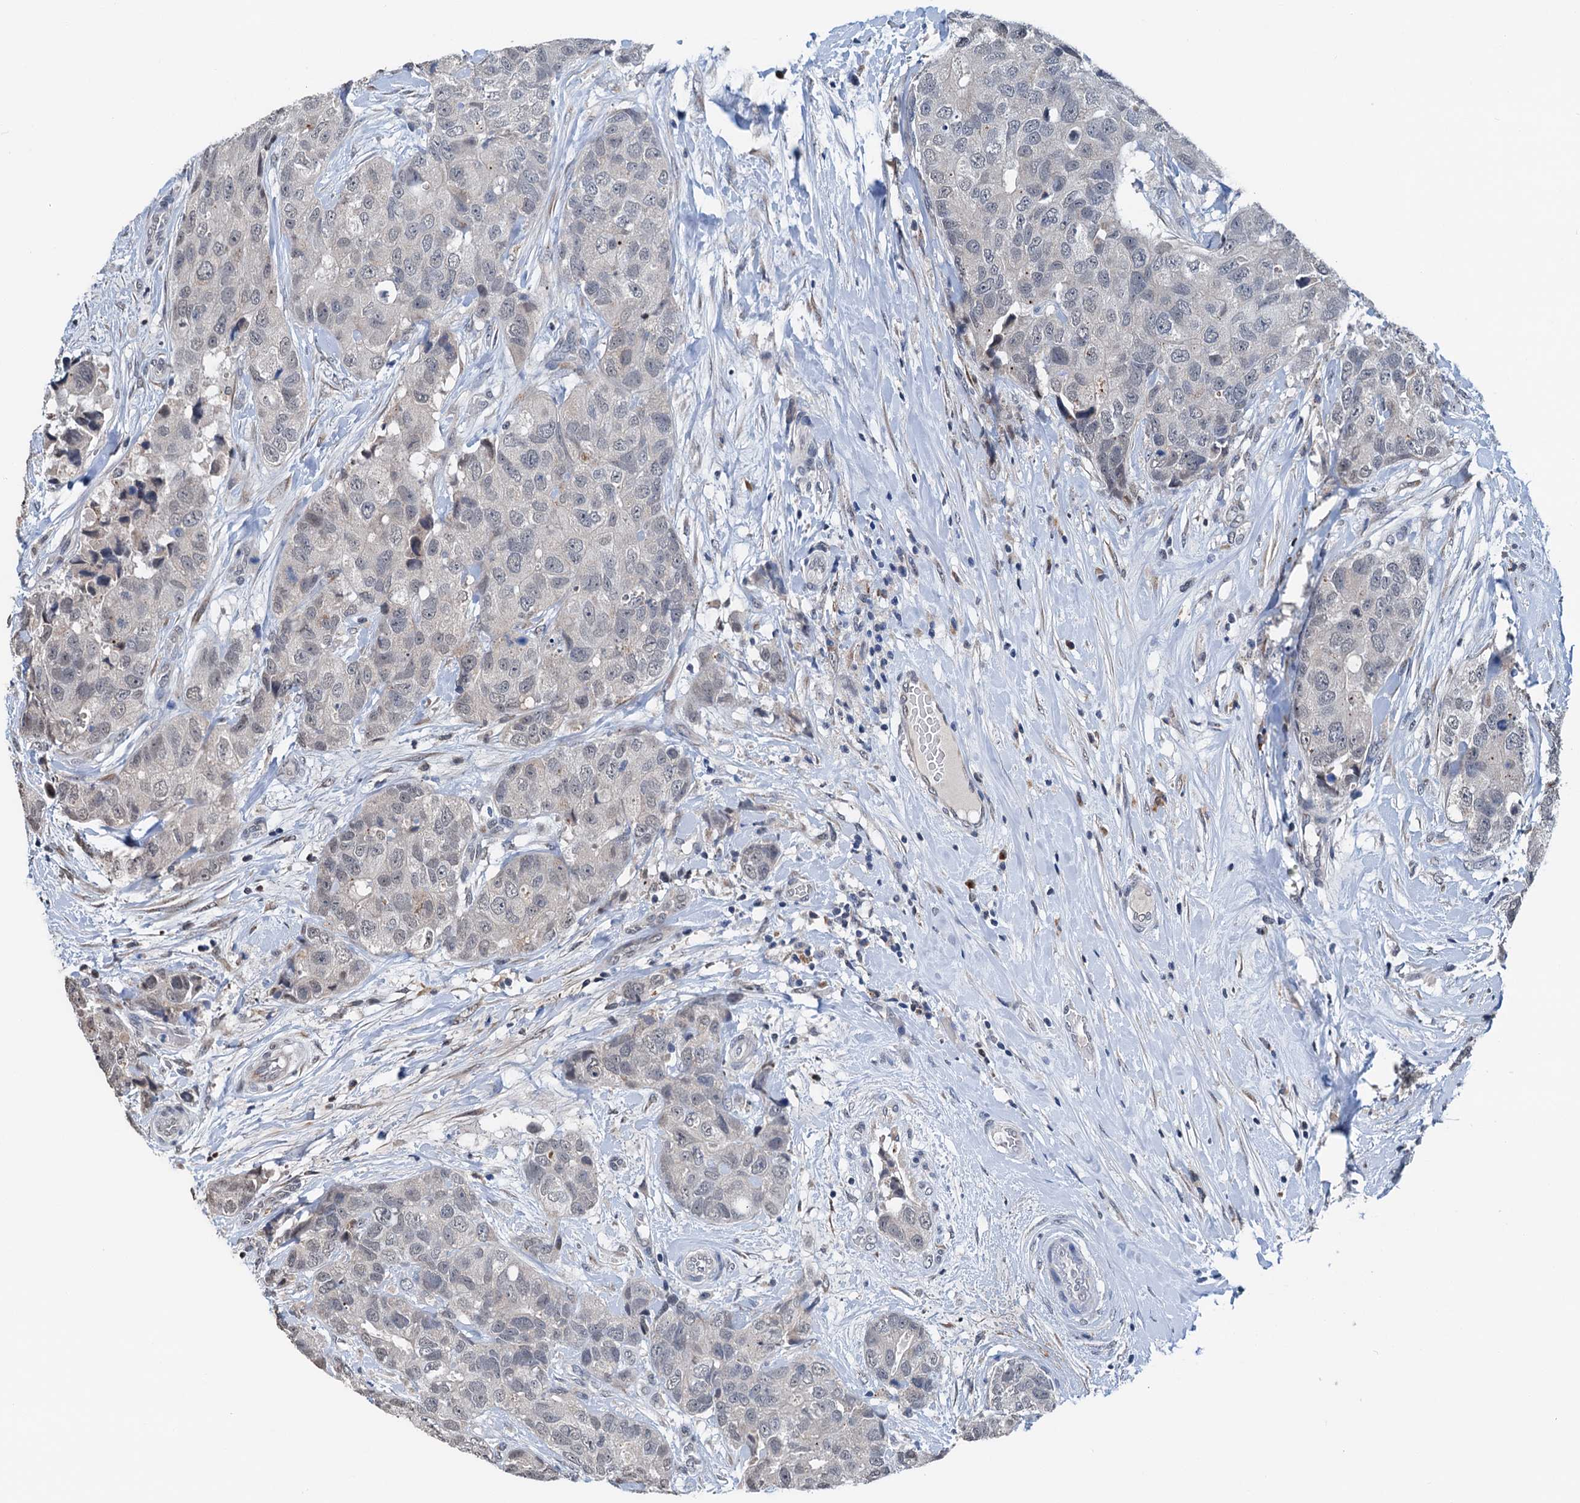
{"staining": {"intensity": "negative", "quantity": "none", "location": "none"}, "tissue": "breast cancer", "cell_type": "Tumor cells", "image_type": "cancer", "snomed": [{"axis": "morphology", "description": "Duct carcinoma"}, {"axis": "topography", "description": "Breast"}], "caption": "Immunohistochemical staining of breast cancer (intraductal carcinoma) exhibits no significant expression in tumor cells.", "gene": "SHLD1", "patient": {"sex": "female", "age": 62}}